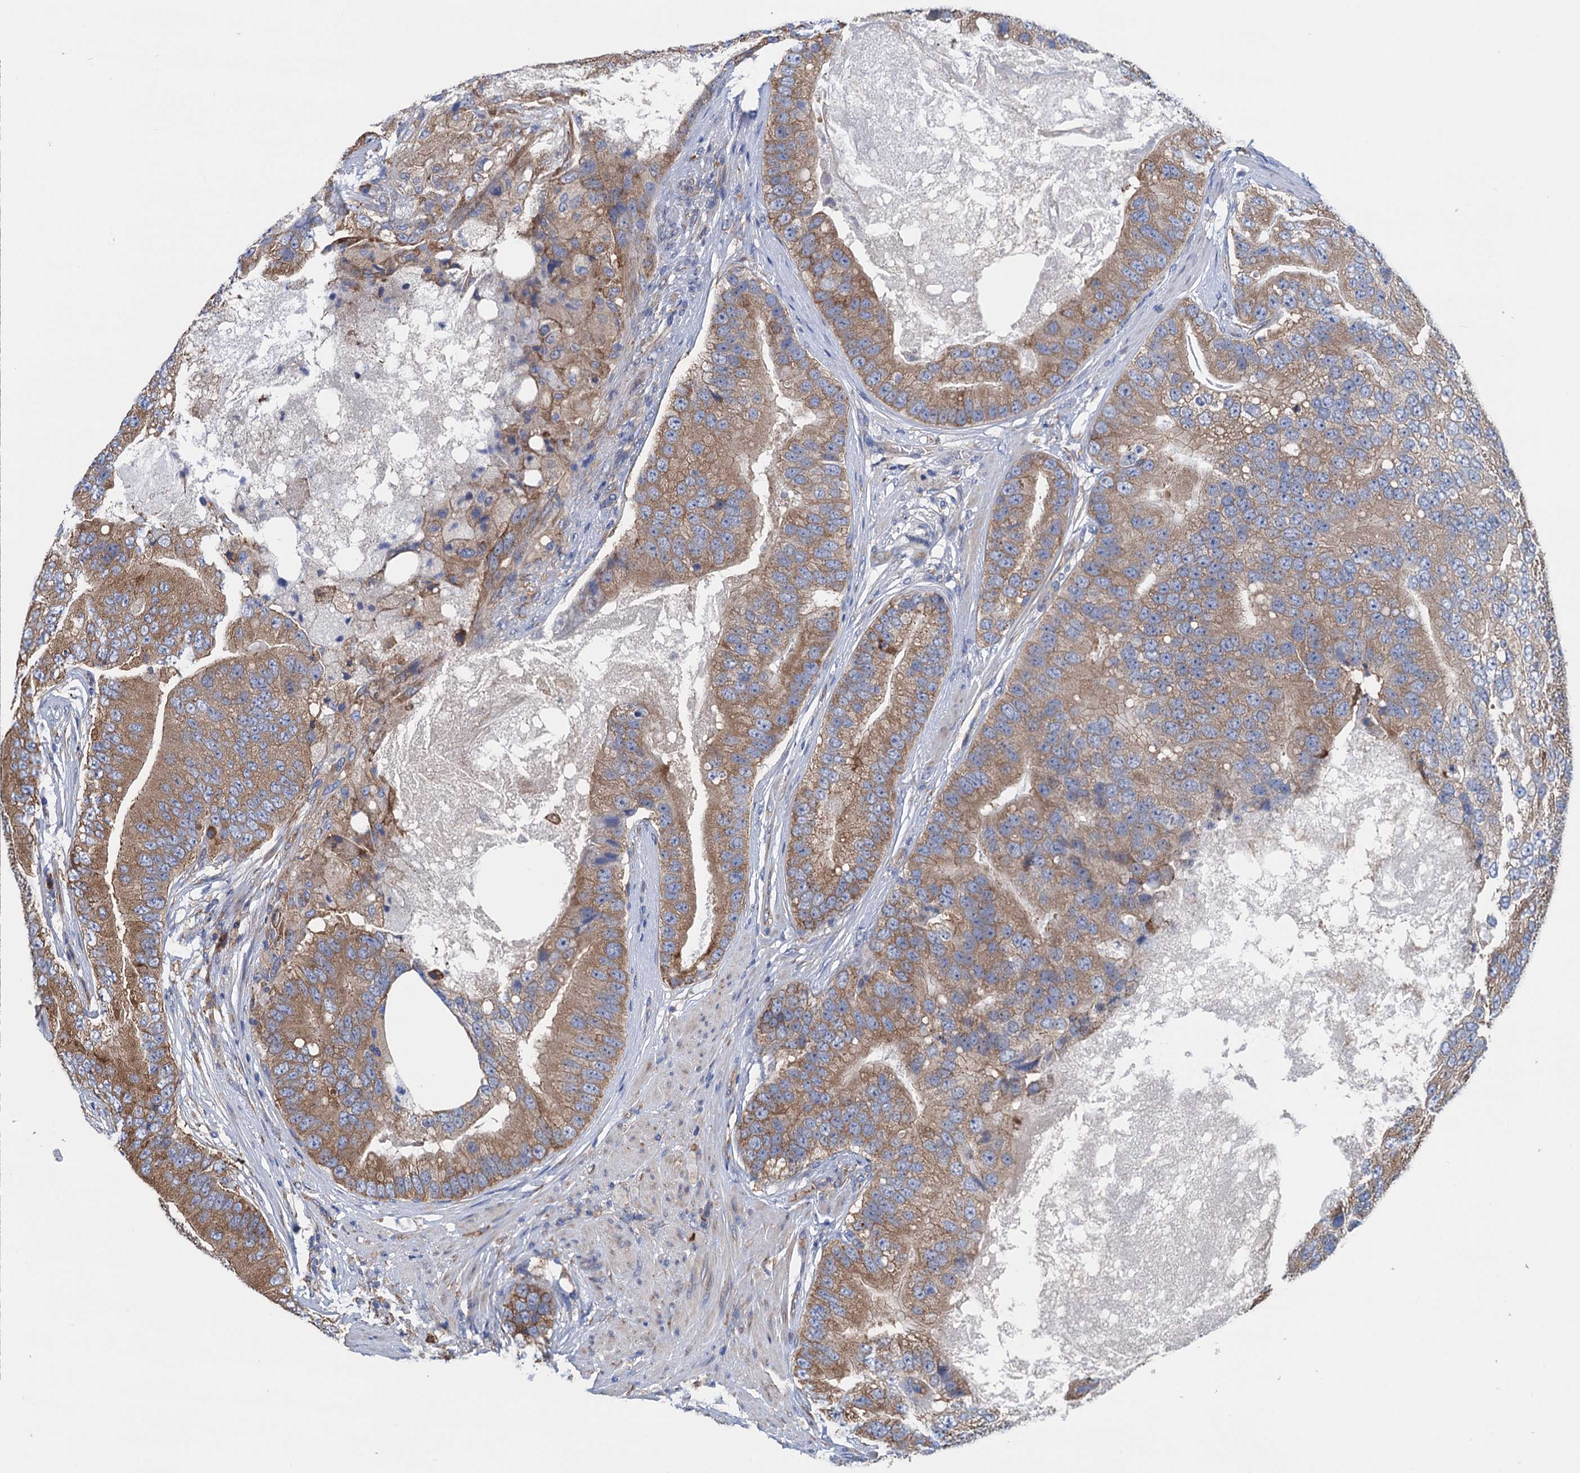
{"staining": {"intensity": "moderate", "quantity": ">75%", "location": "cytoplasmic/membranous"}, "tissue": "prostate cancer", "cell_type": "Tumor cells", "image_type": "cancer", "snomed": [{"axis": "morphology", "description": "Adenocarcinoma, High grade"}, {"axis": "topography", "description": "Prostate"}], "caption": "Human prostate adenocarcinoma (high-grade) stained with a brown dye demonstrates moderate cytoplasmic/membranous positive staining in about >75% of tumor cells.", "gene": "SLC12A7", "patient": {"sex": "male", "age": 70}}